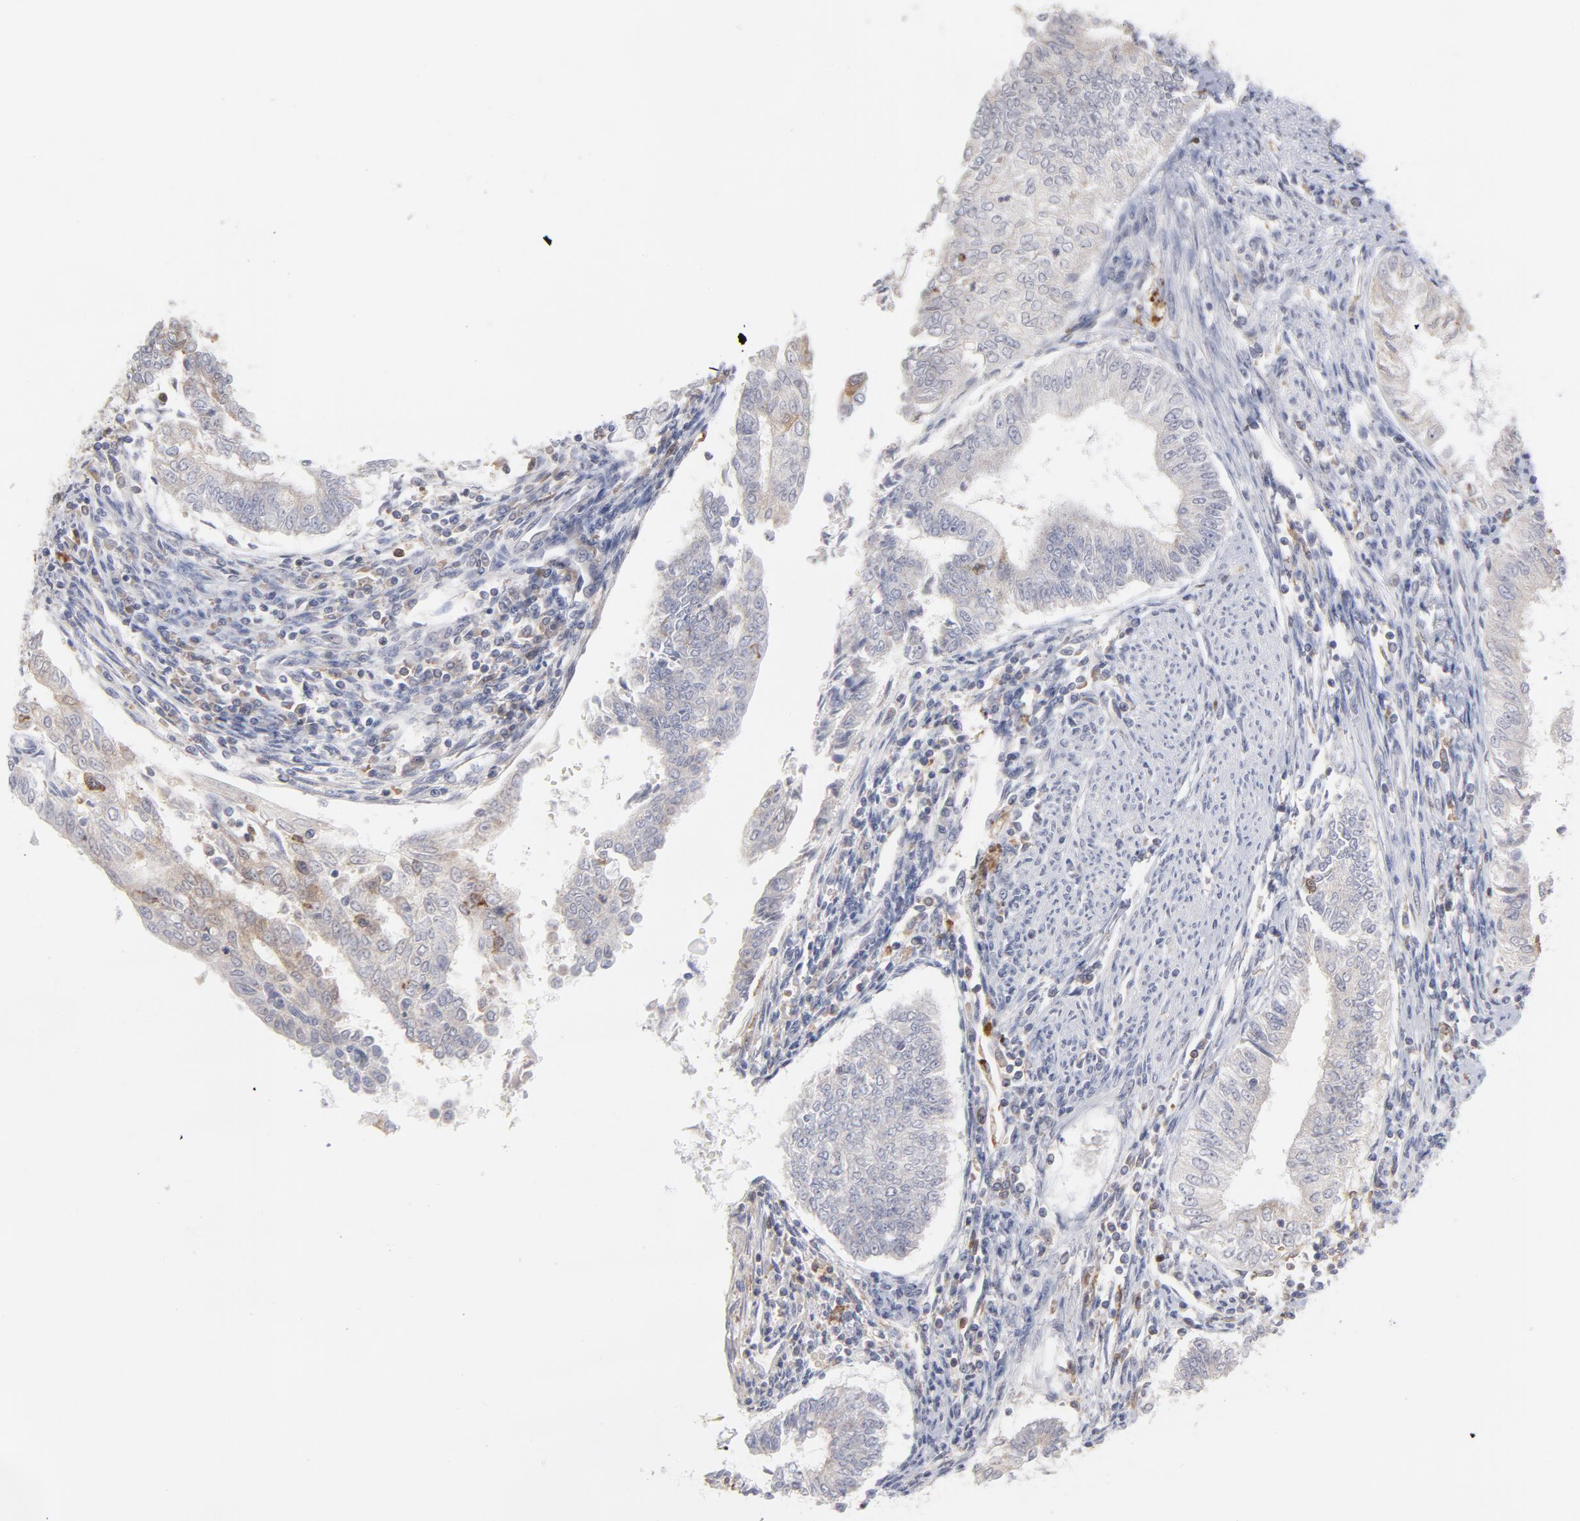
{"staining": {"intensity": "negative", "quantity": "none", "location": "none"}, "tissue": "endometrial cancer", "cell_type": "Tumor cells", "image_type": "cancer", "snomed": [{"axis": "morphology", "description": "Adenocarcinoma, NOS"}, {"axis": "topography", "description": "Endometrium"}], "caption": "The photomicrograph reveals no significant positivity in tumor cells of adenocarcinoma (endometrial).", "gene": "OAS1", "patient": {"sex": "female", "age": 66}}